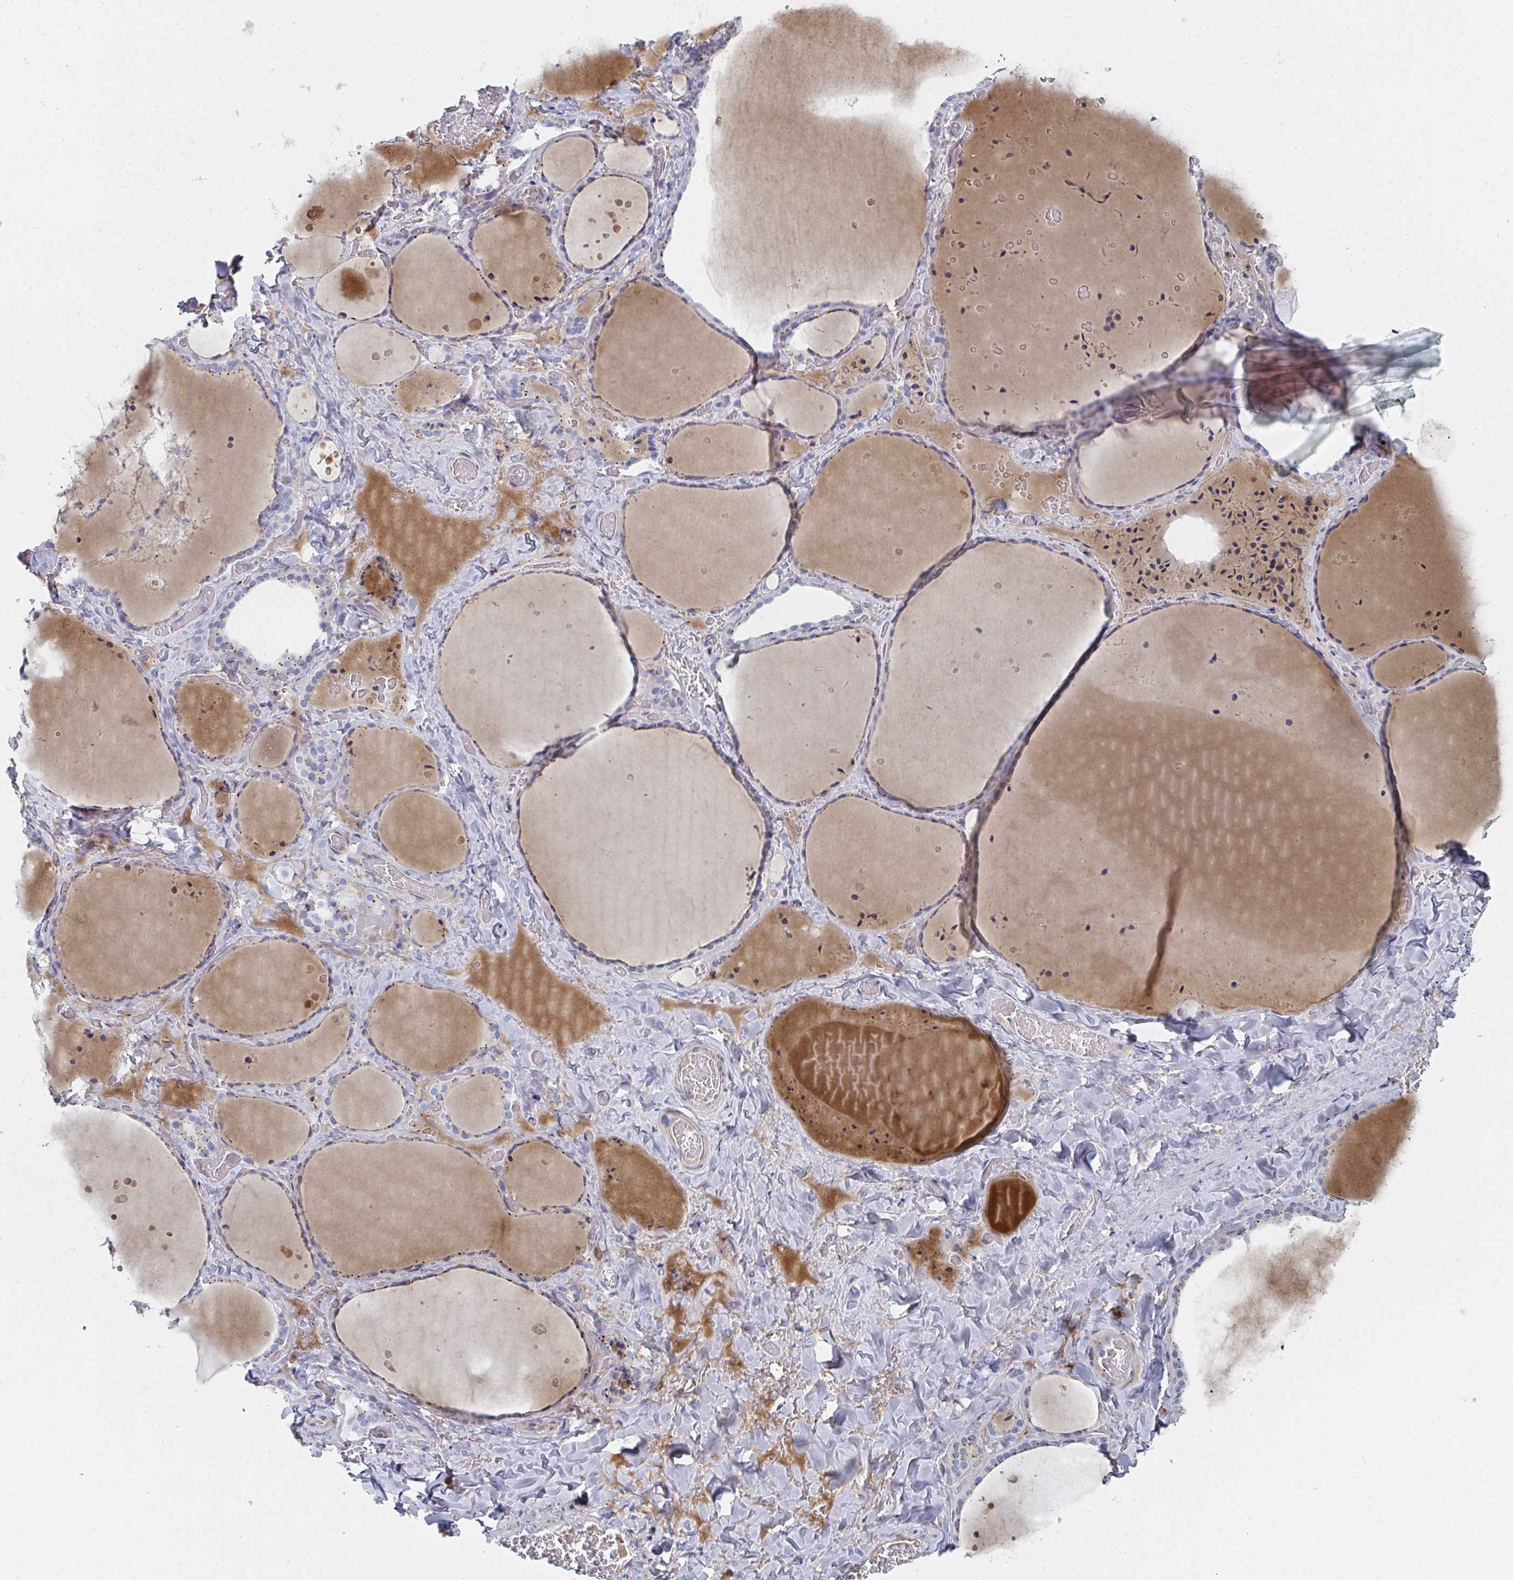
{"staining": {"intensity": "moderate", "quantity": "<25%", "location": "cytoplasmic/membranous"}, "tissue": "thyroid gland", "cell_type": "Glandular cells", "image_type": "normal", "snomed": [{"axis": "morphology", "description": "Normal tissue, NOS"}, {"axis": "topography", "description": "Thyroid gland"}], "caption": "Immunohistochemical staining of normal thyroid gland reveals moderate cytoplasmic/membranous protein positivity in approximately <25% of glandular cells. (DAB (3,3'-diaminobenzidine) IHC with brightfield microscopy, high magnification).", "gene": "PSMG1", "patient": {"sex": "female", "age": 36}}